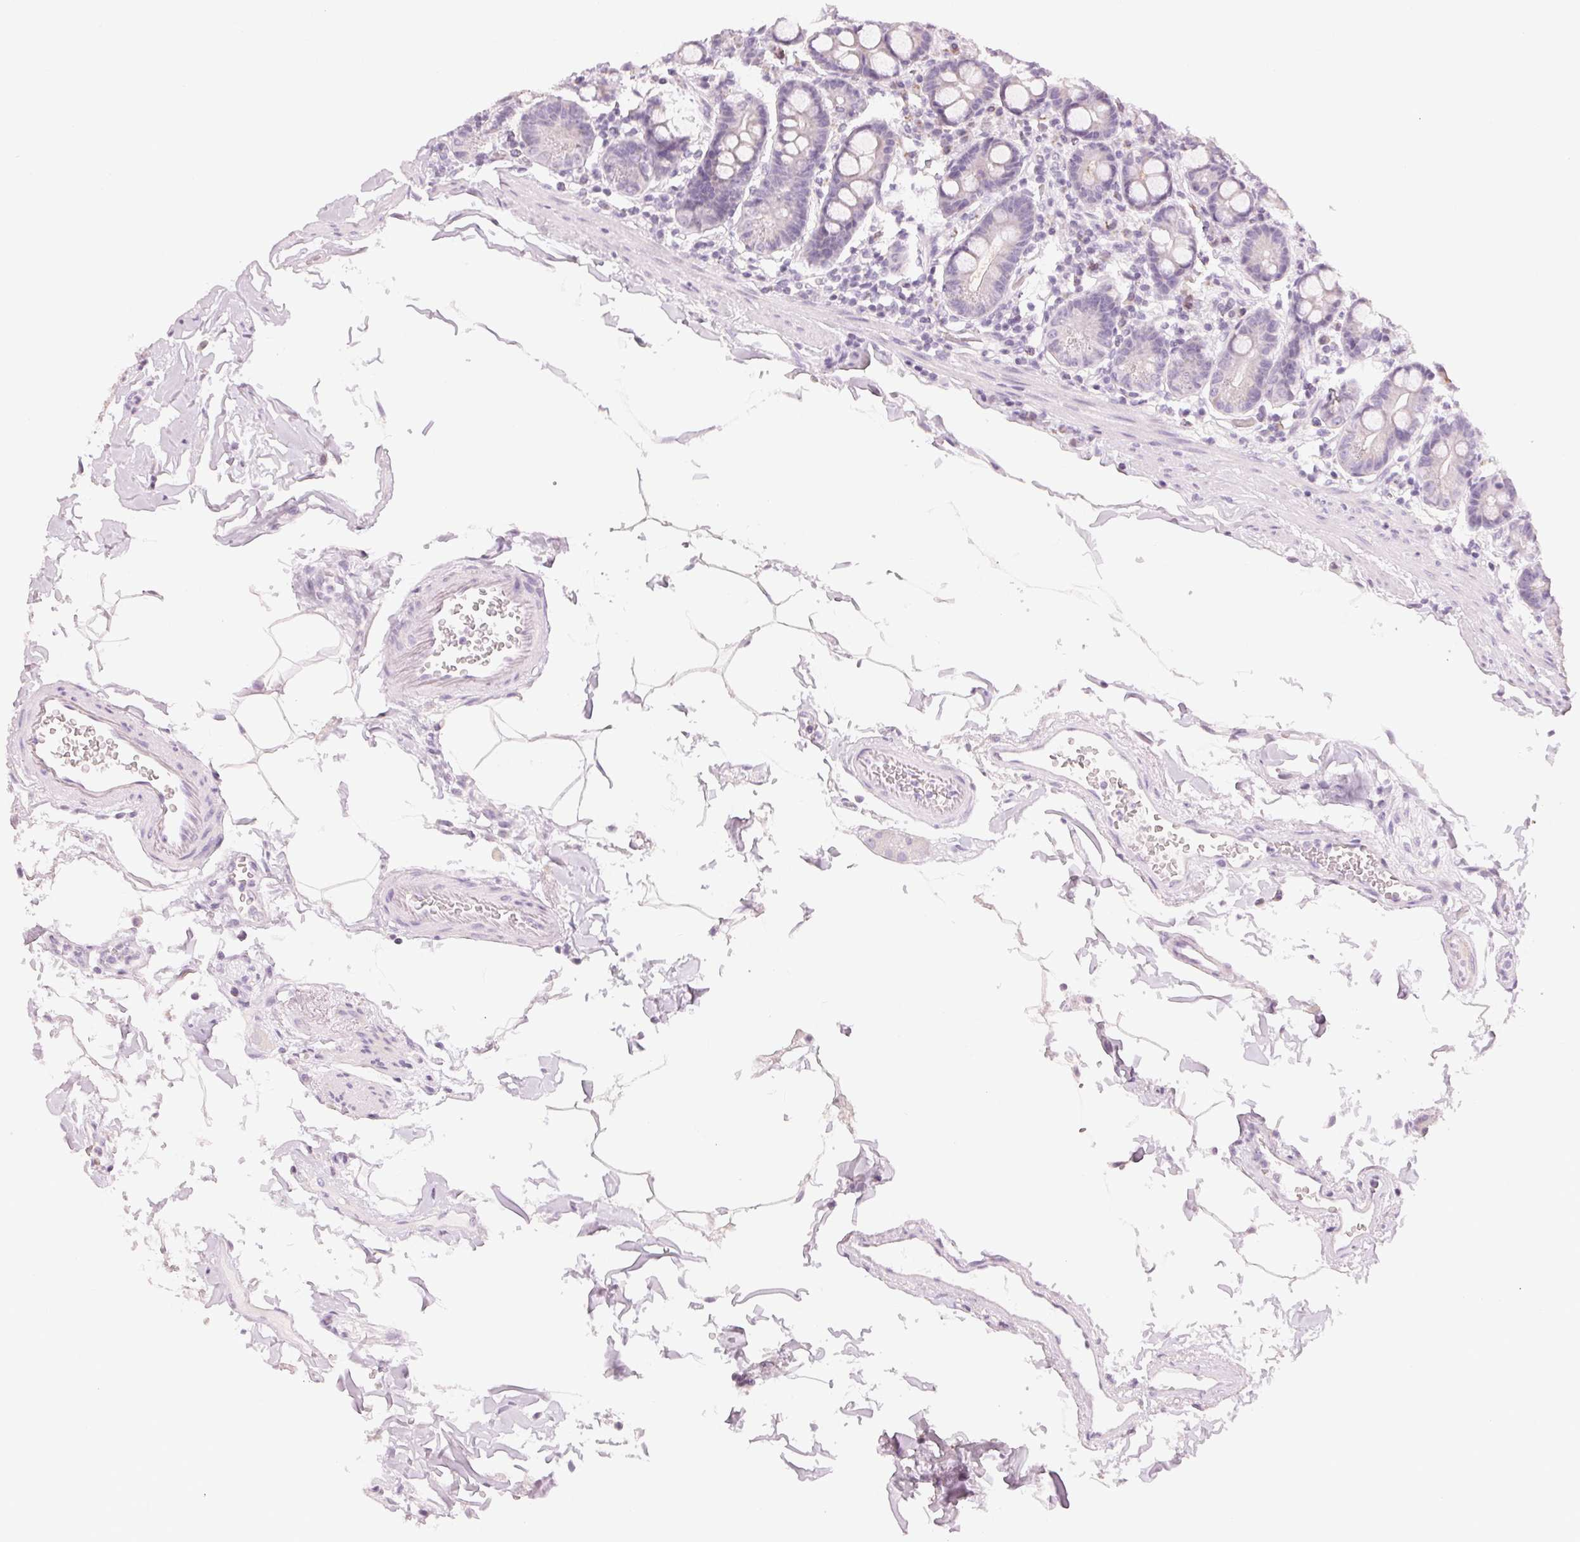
{"staining": {"intensity": "moderate", "quantity": "25%-75%", "location": "cytoplasmic/membranous"}, "tissue": "duodenum", "cell_type": "Glandular cells", "image_type": "normal", "snomed": [{"axis": "morphology", "description": "Normal tissue, NOS"}, {"axis": "topography", "description": "Pancreas"}, {"axis": "topography", "description": "Duodenum"}], "caption": "IHC histopathology image of unremarkable duodenum: duodenum stained using IHC reveals medium levels of moderate protein expression localized specifically in the cytoplasmic/membranous of glandular cells, appearing as a cytoplasmic/membranous brown color.", "gene": "HOXB13", "patient": {"sex": "male", "age": 59}}